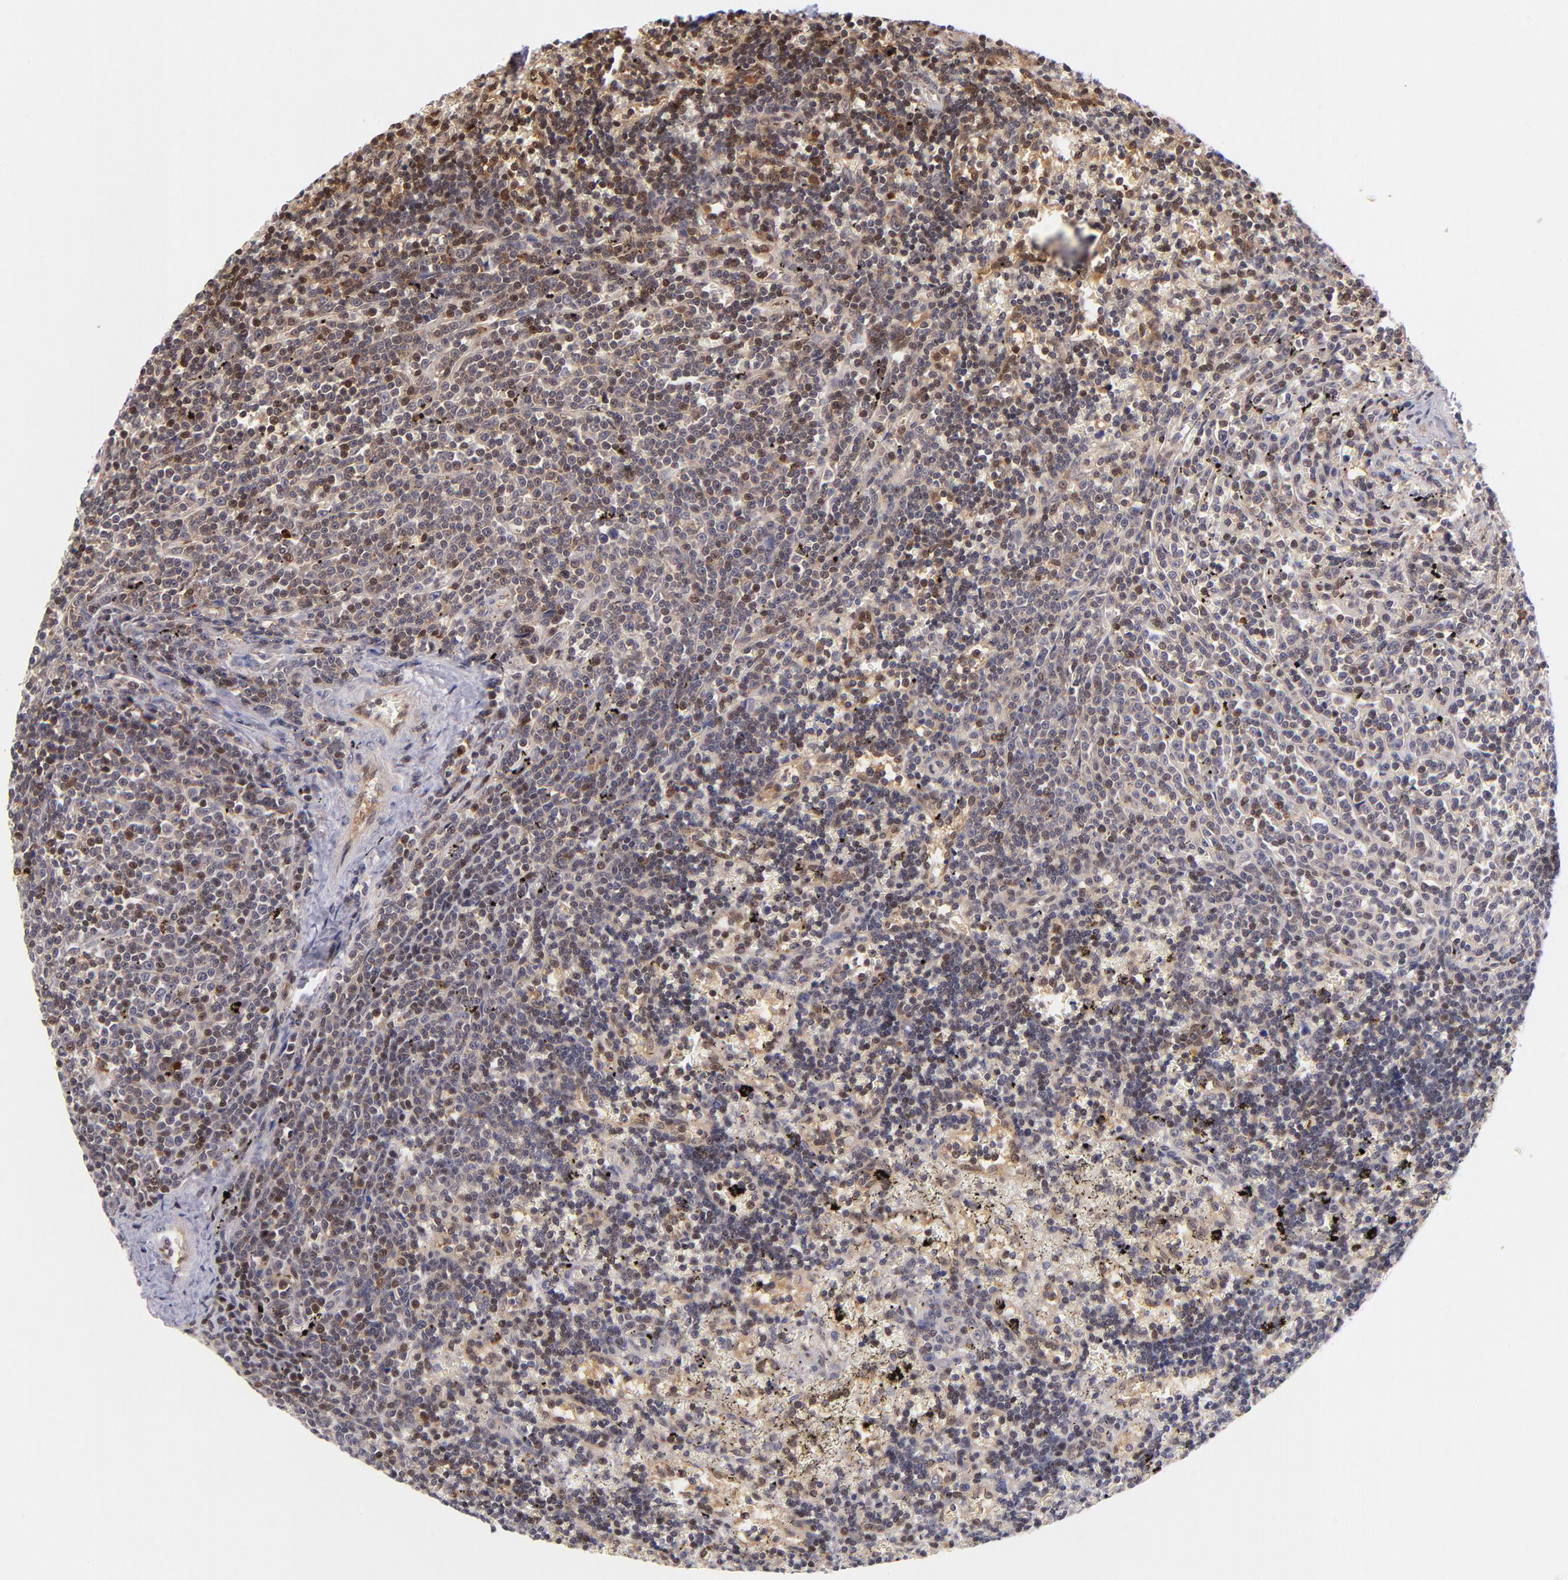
{"staining": {"intensity": "moderate", "quantity": "25%-75%", "location": "cytoplasmic/membranous,nuclear"}, "tissue": "lymphoma", "cell_type": "Tumor cells", "image_type": "cancer", "snomed": [{"axis": "morphology", "description": "Malignant lymphoma, non-Hodgkin's type, Low grade"}, {"axis": "topography", "description": "Spleen"}], "caption": "This is a micrograph of IHC staining of lymphoma, which shows moderate staining in the cytoplasmic/membranous and nuclear of tumor cells.", "gene": "YWHAB", "patient": {"sex": "male", "age": 60}}